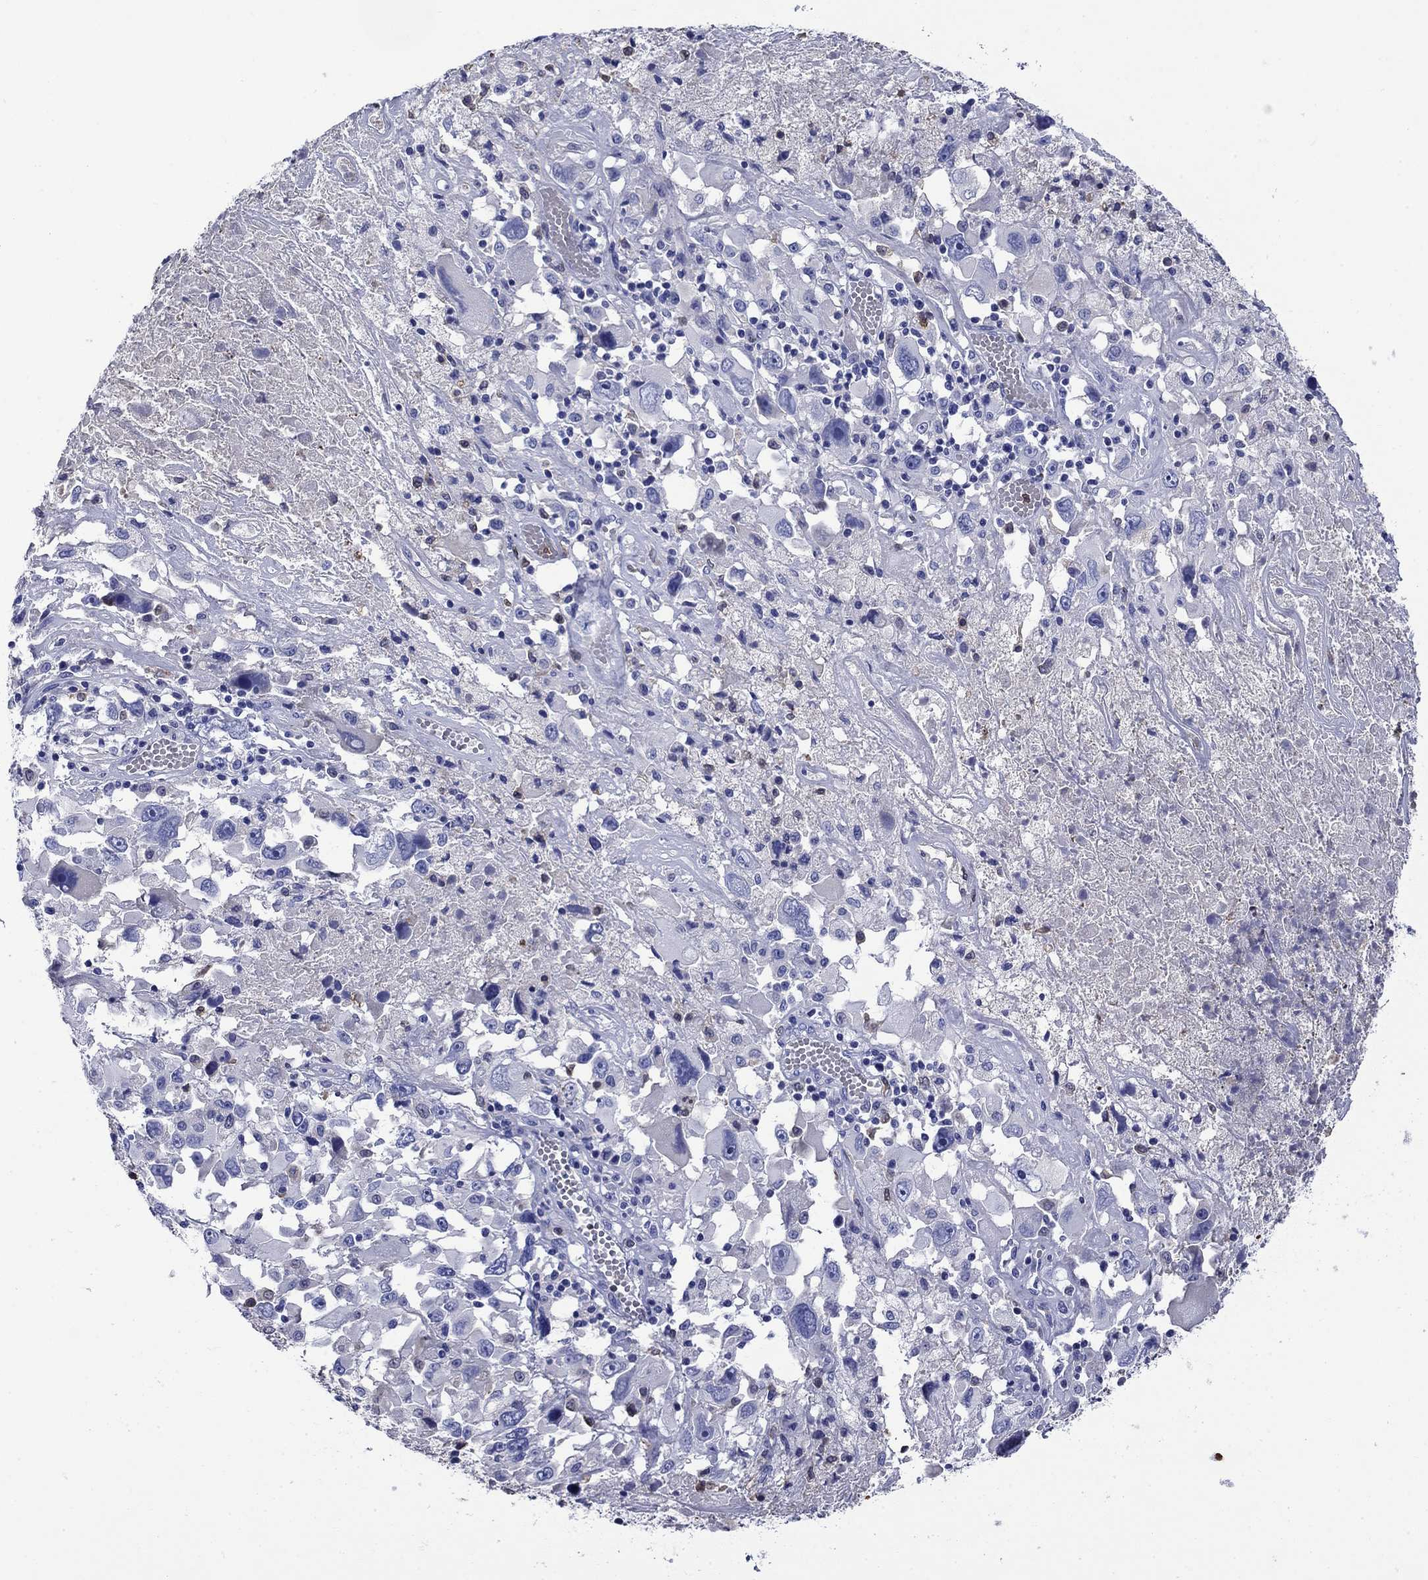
{"staining": {"intensity": "negative", "quantity": "none", "location": "none"}, "tissue": "melanoma", "cell_type": "Tumor cells", "image_type": "cancer", "snomed": [{"axis": "morphology", "description": "Malignant melanoma, Metastatic site"}, {"axis": "topography", "description": "Soft tissue"}], "caption": "The IHC image has no significant expression in tumor cells of melanoma tissue.", "gene": "TFR2", "patient": {"sex": "male", "age": 50}}